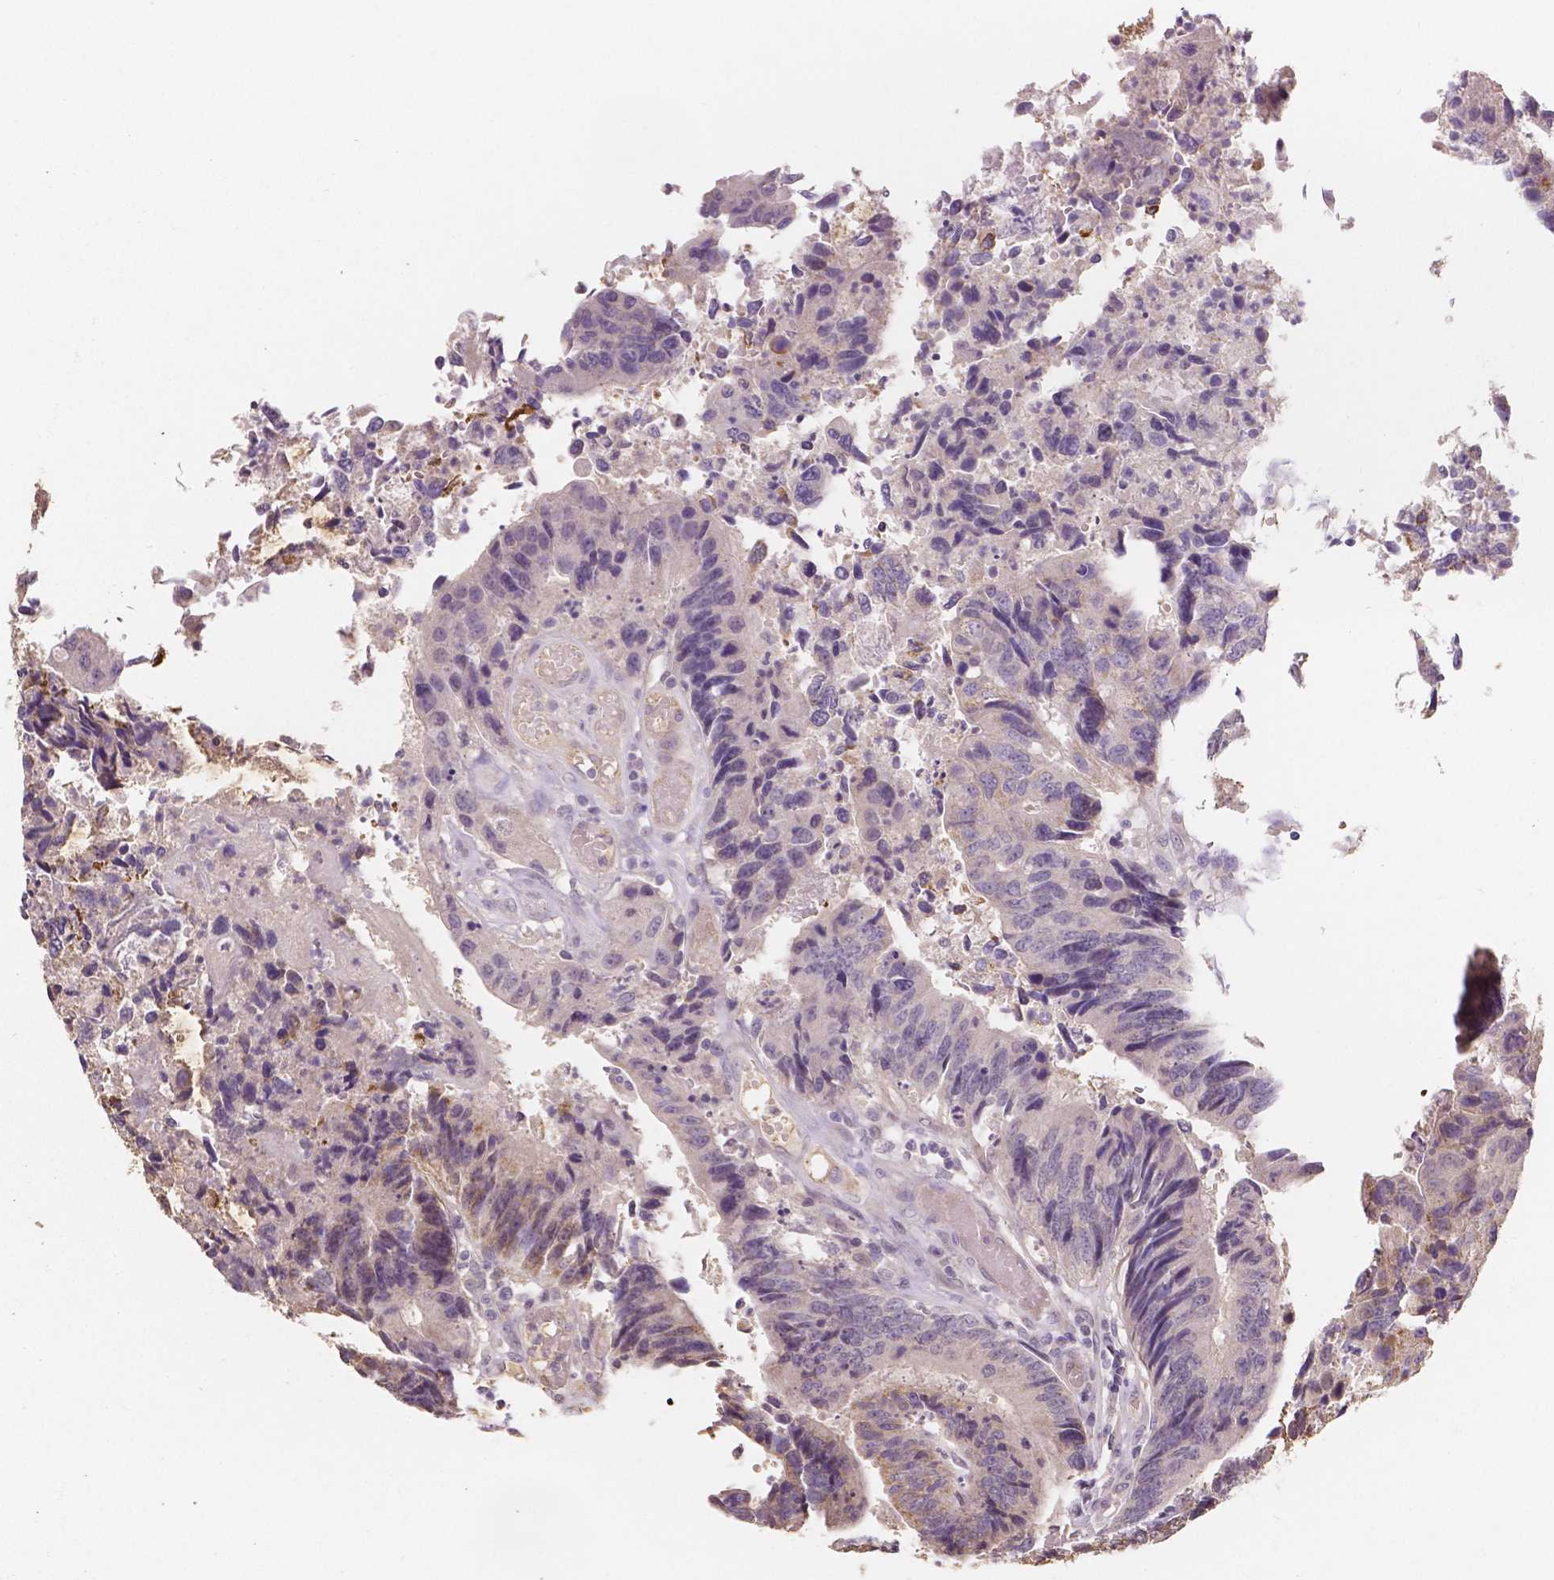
{"staining": {"intensity": "moderate", "quantity": "<25%", "location": "cytoplasmic/membranous"}, "tissue": "colorectal cancer", "cell_type": "Tumor cells", "image_type": "cancer", "snomed": [{"axis": "morphology", "description": "Adenocarcinoma, NOS"}, {"axis": "topography", "description": "Colon"}], "caption": "Moderate cytoplasmic/membranous protein positivity is identified in about <25% of tumor cells in adenocarcinoma (colorectal).", "gene": "ELAVL2", "patient": {"sex": "female", "age": 67}}